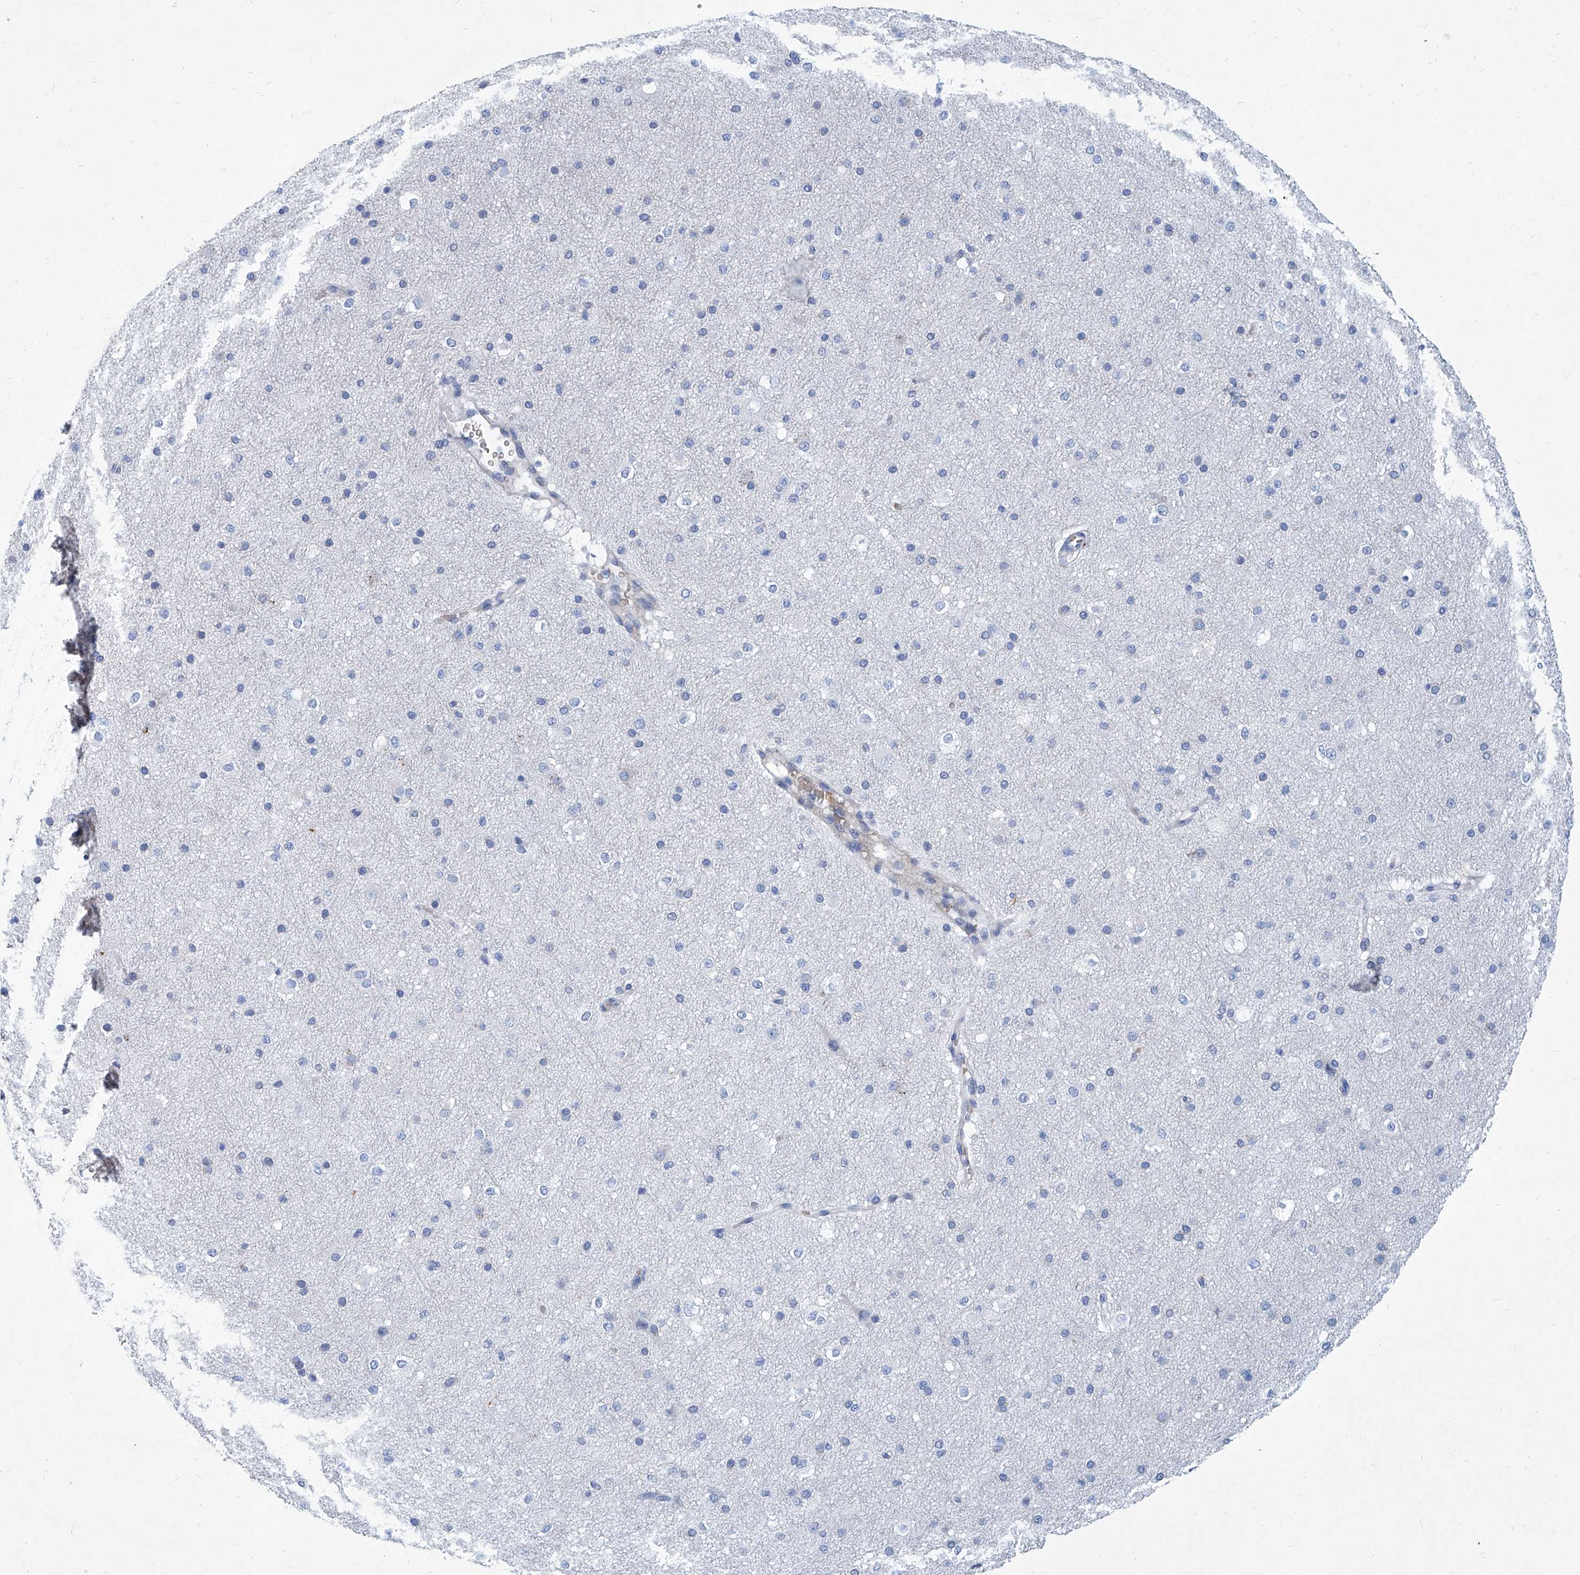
{"staining": {"intensity": "negative", "quantity": "none", "location": "none"}, "tissue": "cerebral cortex", "cell_type": "Endothelial cells", "image_type": "normal", "snomed": [{"axis": "morphology", "description": "Normal tissue, NOS"}, {"axis": "morphology", "description": "Developmental malformation"}, {"axis": "topography", "description": "Cerebral cortex"}], "caption": "IHC of unremarkable cerebral cortex shows no expression in endothelial cells.", "gene": "FPR2", "patient": {"sex": "female", "age": 30}}